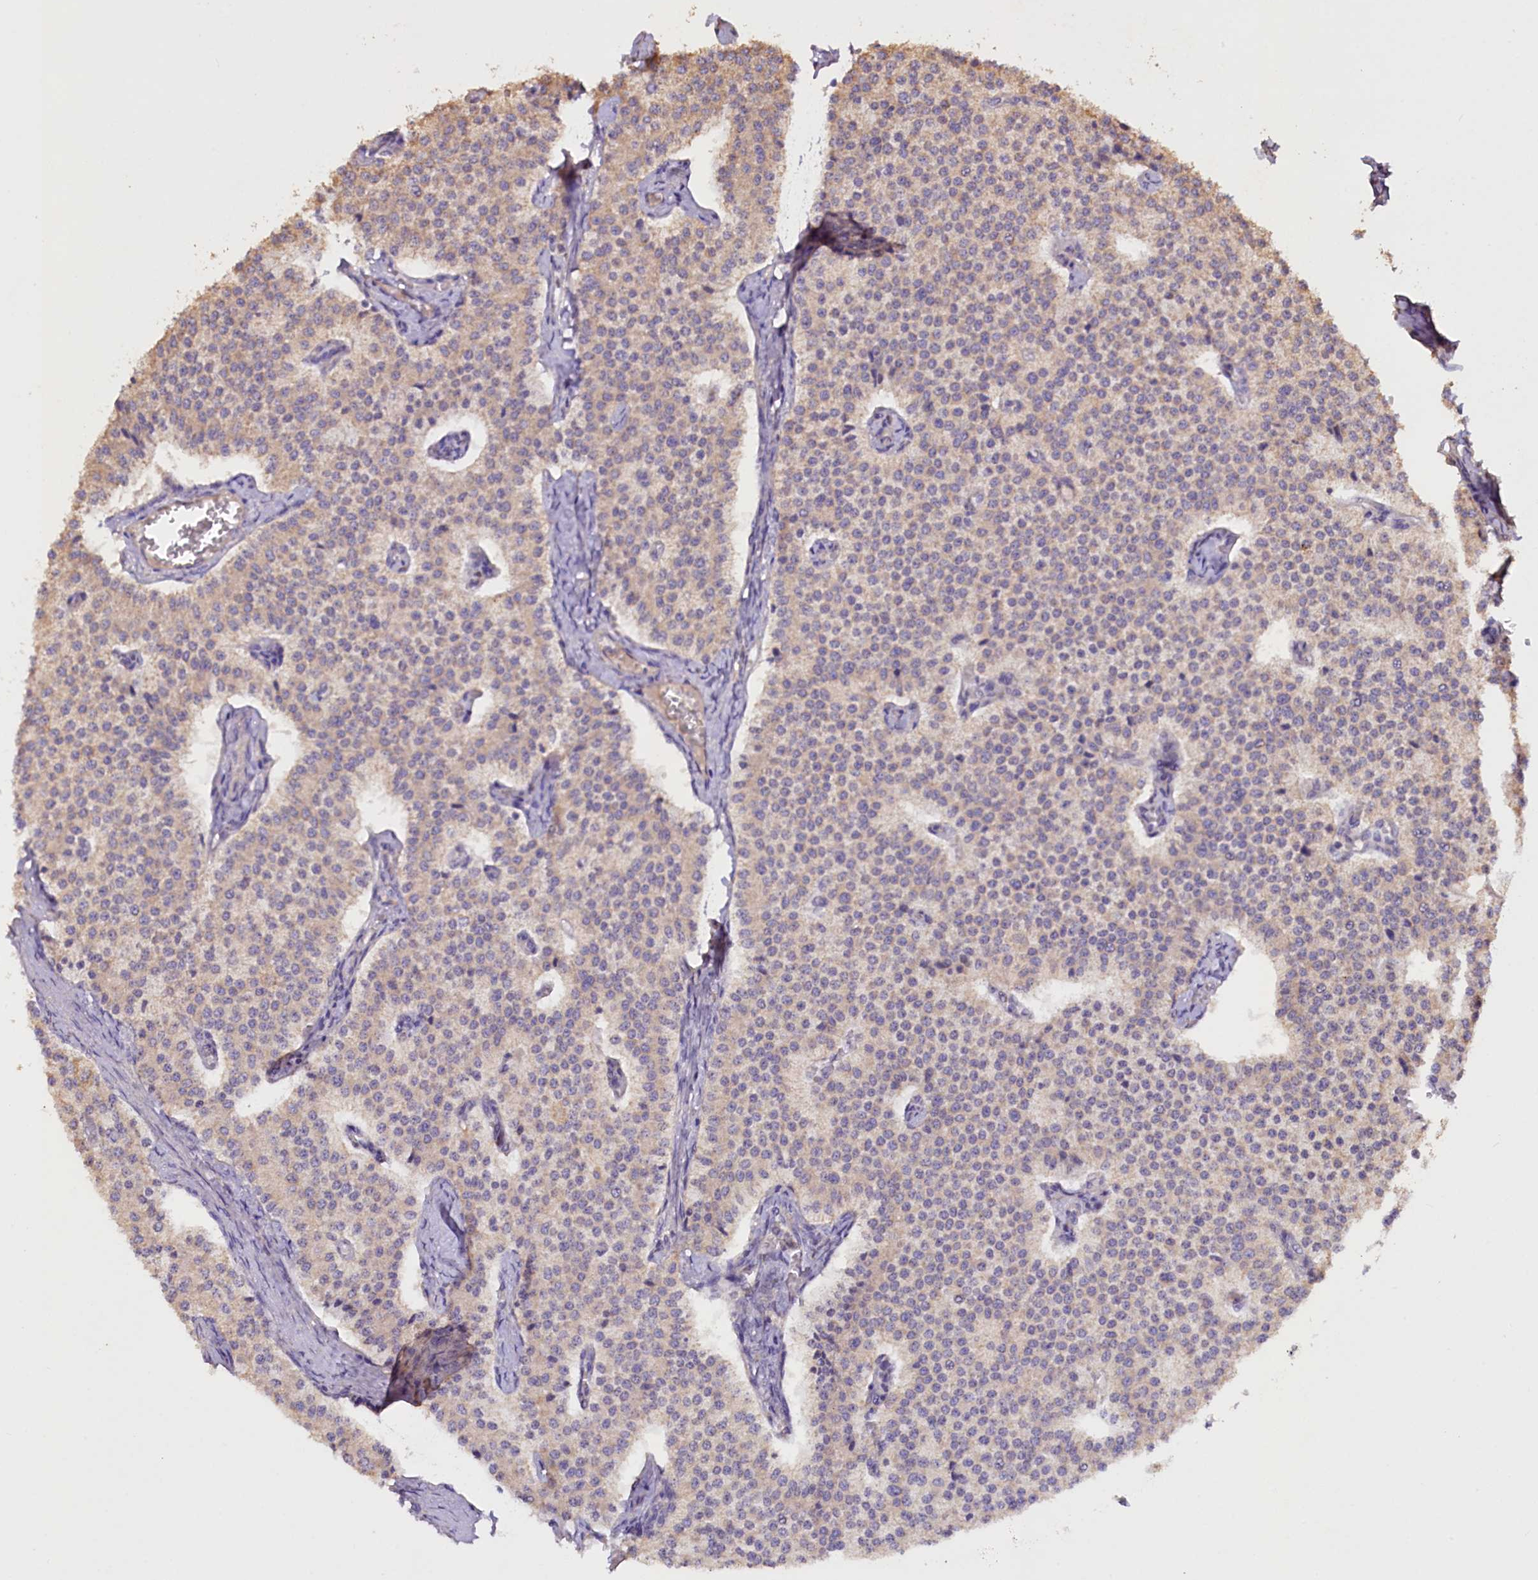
{"staining": {"intensity": "weak", "quantity": "<25%", "location": "cytoplasmic/membranous"}, "tissue": "carcinoid", "cell_type": "Tumor cells", "image_type": "cancer", "snomed": [{"axis": "morphology", "description": "Carcinoid, malignant, NOS"}, {"axis": "topography", "description": "Colon"}], "caption": "Tumor cells are negative for protein expression in human carcinoid (malignant).", "gene": "ETFBKMT", "patient": {"sex": "female", "age": 52}}